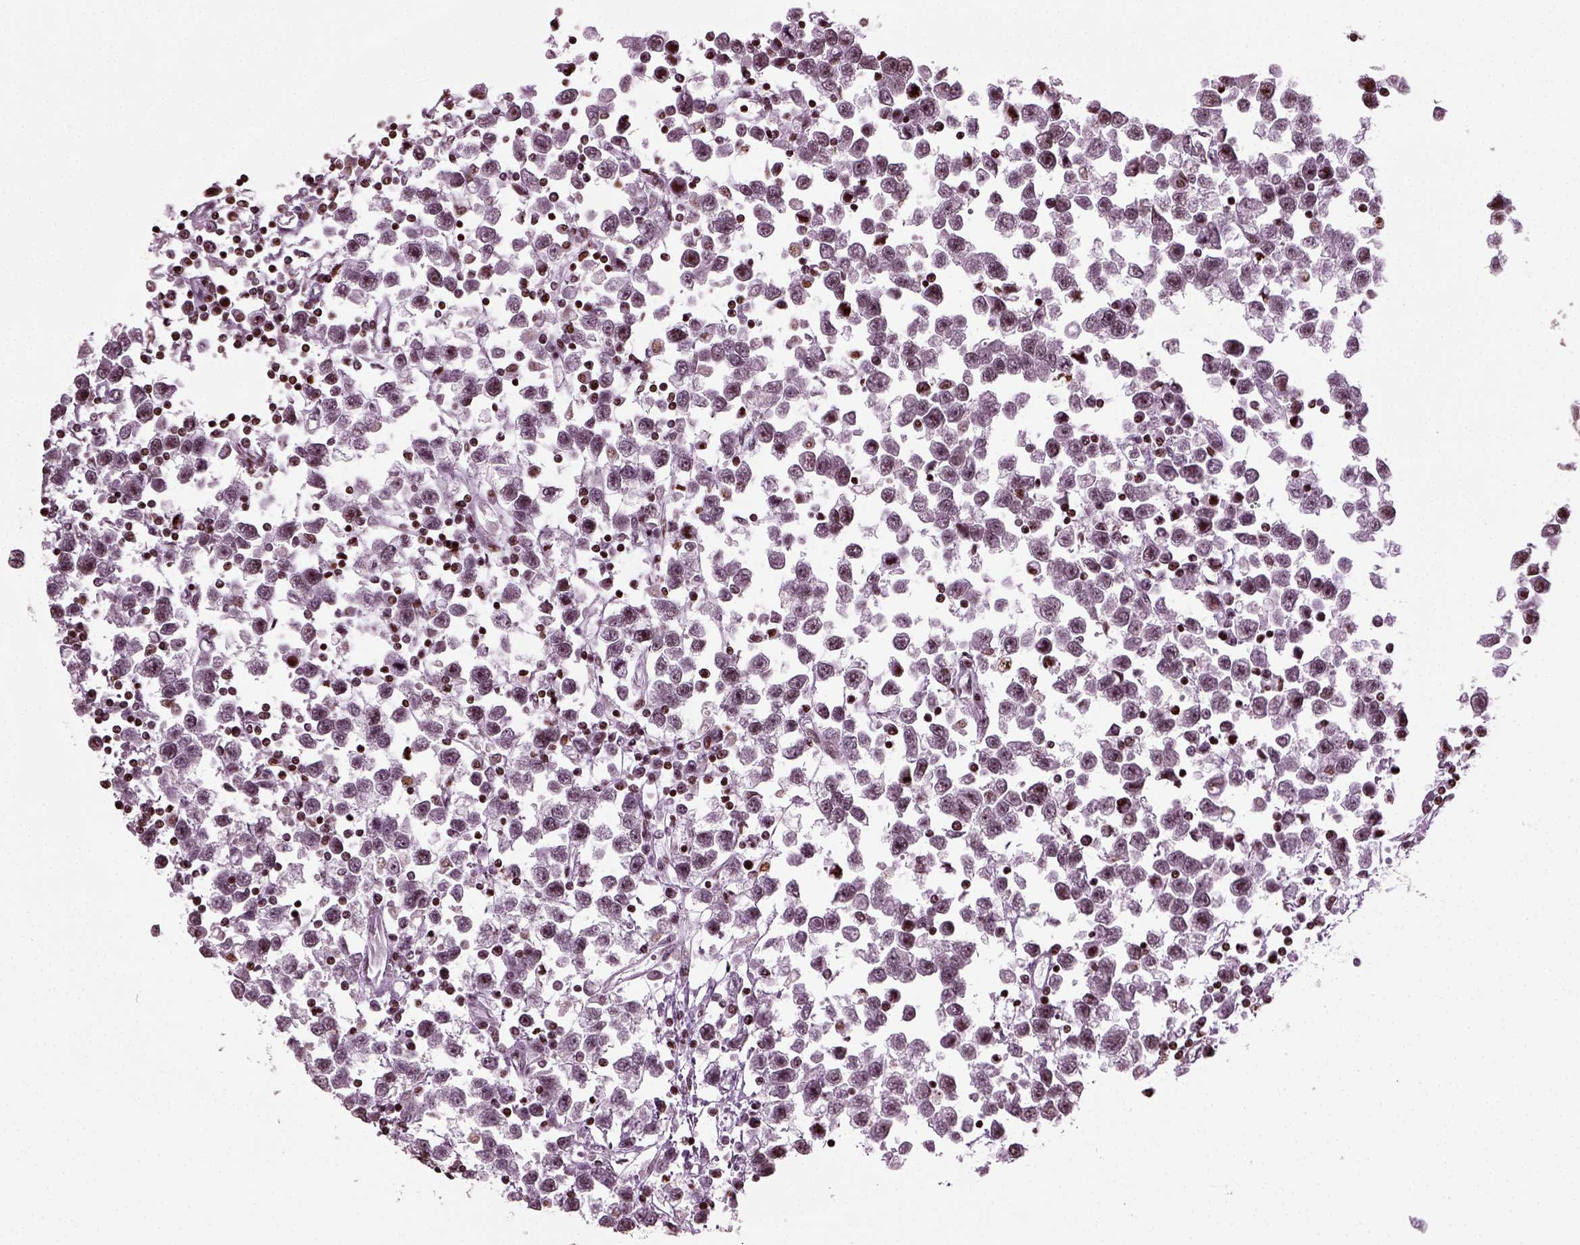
{"staining": {"intensity": "negative", "quantity": "none", "location": "none"}, "tissue": "testis cancer", "cell_type": "Tumor cells", "image_type": "cancer", "snomed": [{"axis": "morphology", "description": "Seminoma, NOS"}, {"axis": "topography", "description": "Testis"}], "caption": "Human testis cancer (seminoma) stained for a protein using IHC shows no expression in tumor cells.", "gene": "HEYL", "patient": {"sex": "male", "age": 34}}